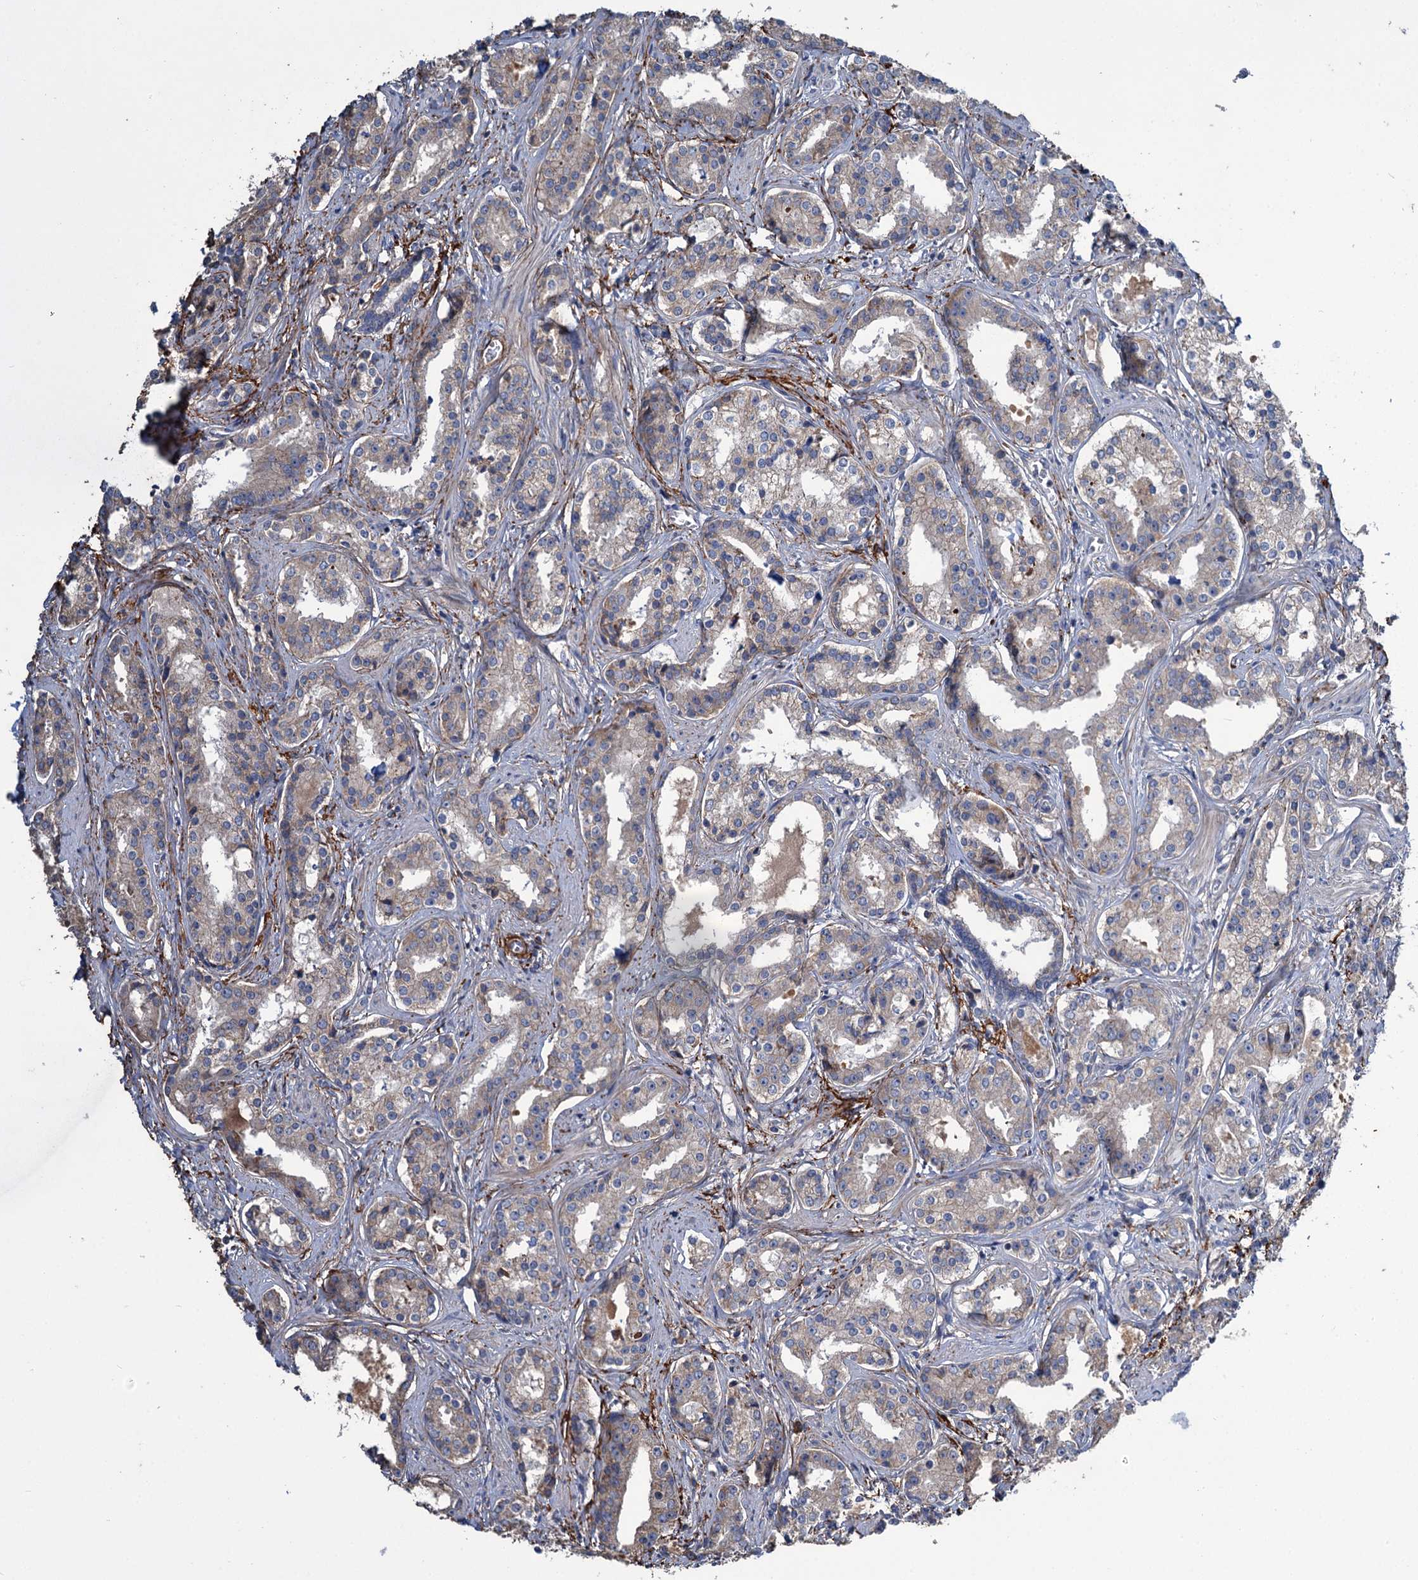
{"staining": {"intensity": "weak", "quantity": "<25%", "location": "cytoplasmic/membranous"}, "tissue": "prostate cancer", "cell_type": "Tumor cells", "image_type": "cancer", "snomed": [{"axis": "morphology", "description": "Adenocarcinoma, High grade"}, {"axis": "topography", "description": "Prostate"}], "caption": "Immunohistochemistry of human prostate cancer demonstrates no expression in tumor cells. The staining was performed using DAB to visualize the protein expression in brown, while the nuclei were stained in blue with hematoxylin (Magnification: 20x).", "gene": "URAD", "patient": {"sex": "male", "age": 58}}